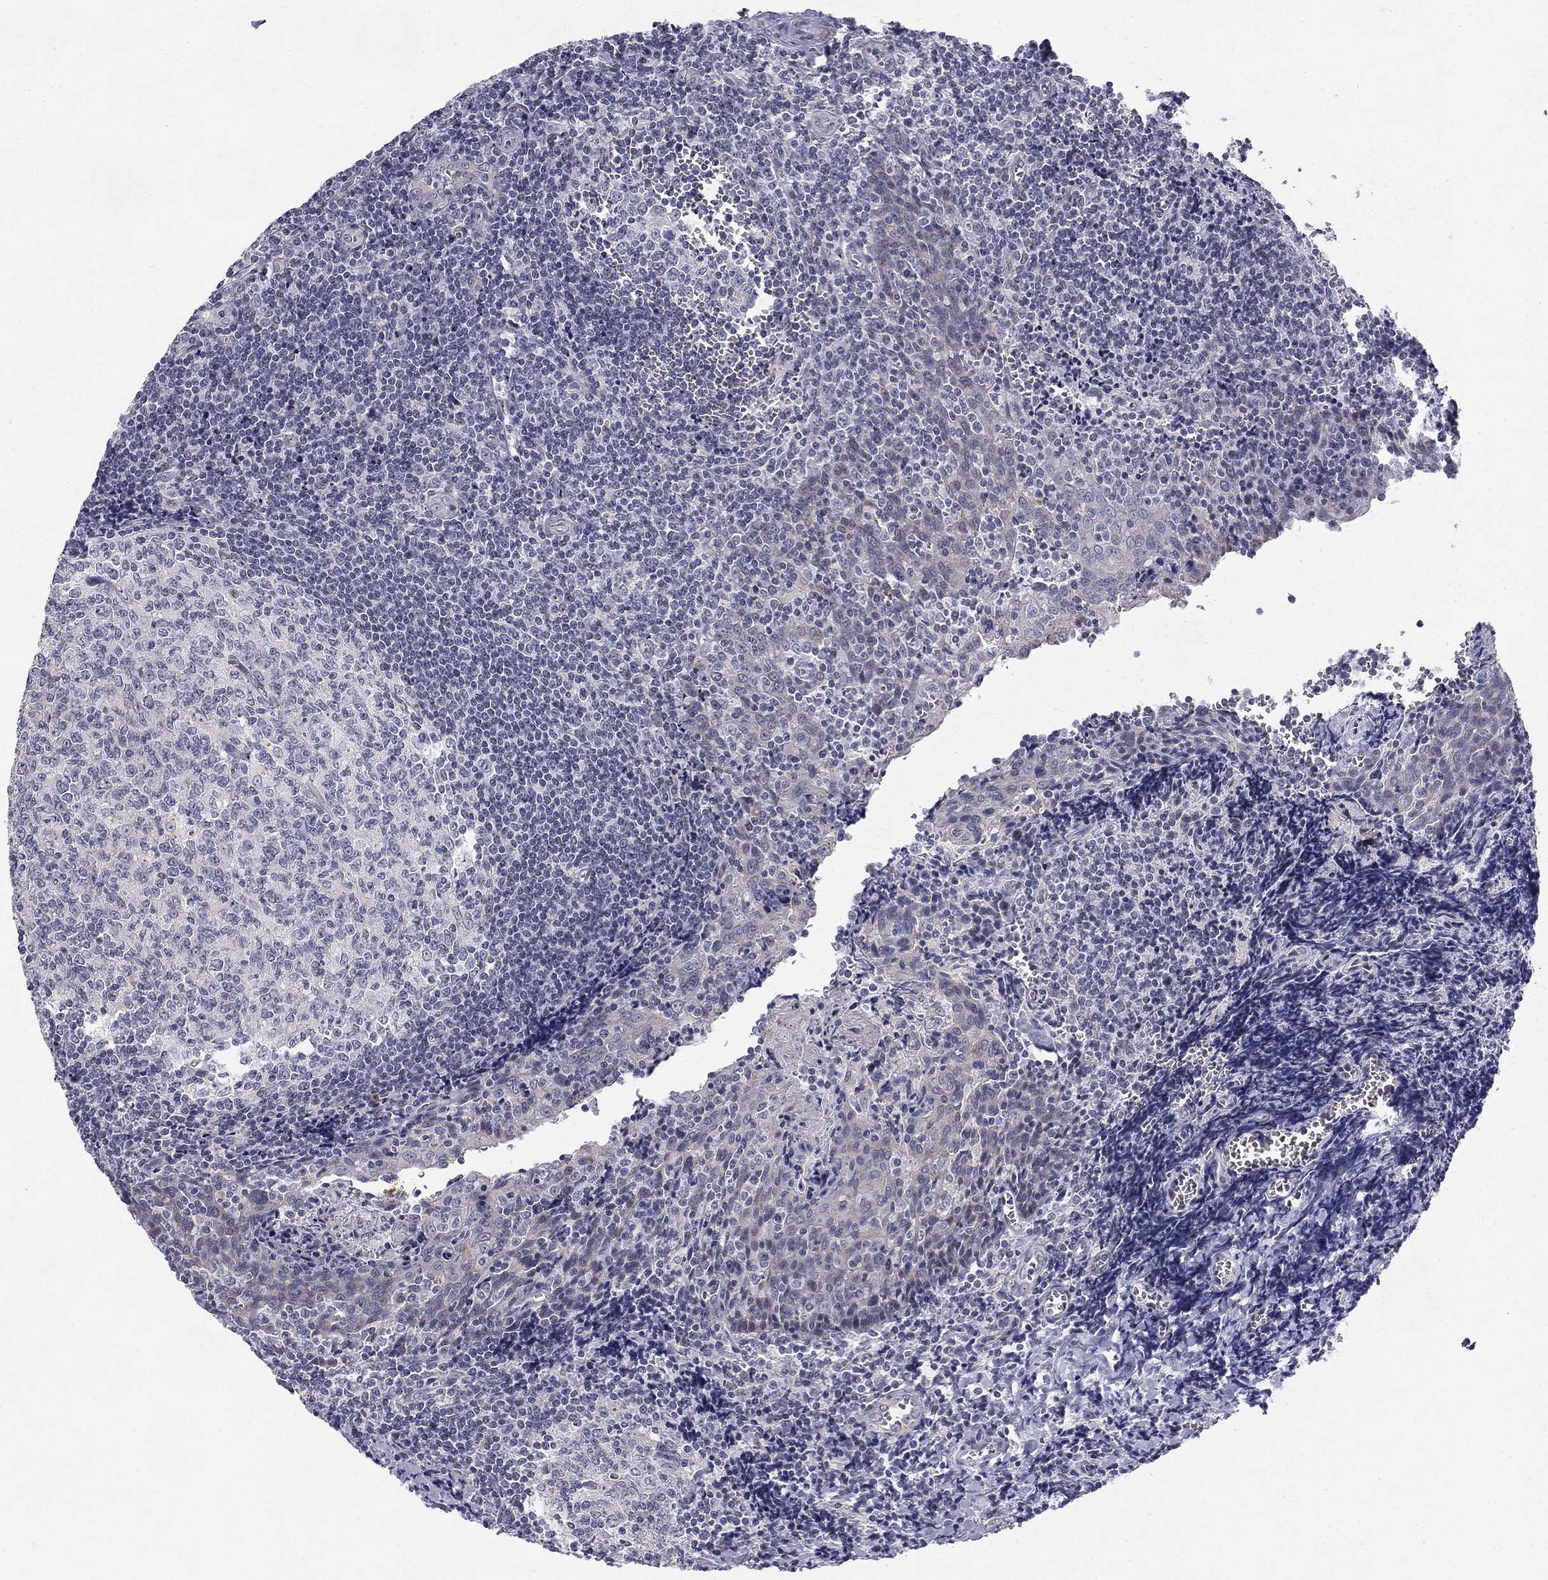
{"staining": {"intensity": "negative", "quantity": "none", "location": "none"}, "tissue": "tonsil", "cell_type": "Germinal center cells", "image_type": "normal", "snomed": [{"axis": "morphology", "description": "Normal tissue, NOS"}, {"axis": "morphology", "description": "Inflammation, NOS"}, {"axis": "topography", "description": "Tonsil"}], "caption": "An immunohistochemistry image of normal tonsil is shown. There is no staining in germinal center cells of tonsil. (DAB IHC visualized using brightfield microscopy, high magnification).", "gene": "CLIC6", "patient": {"sex": "female", "age": 31}}